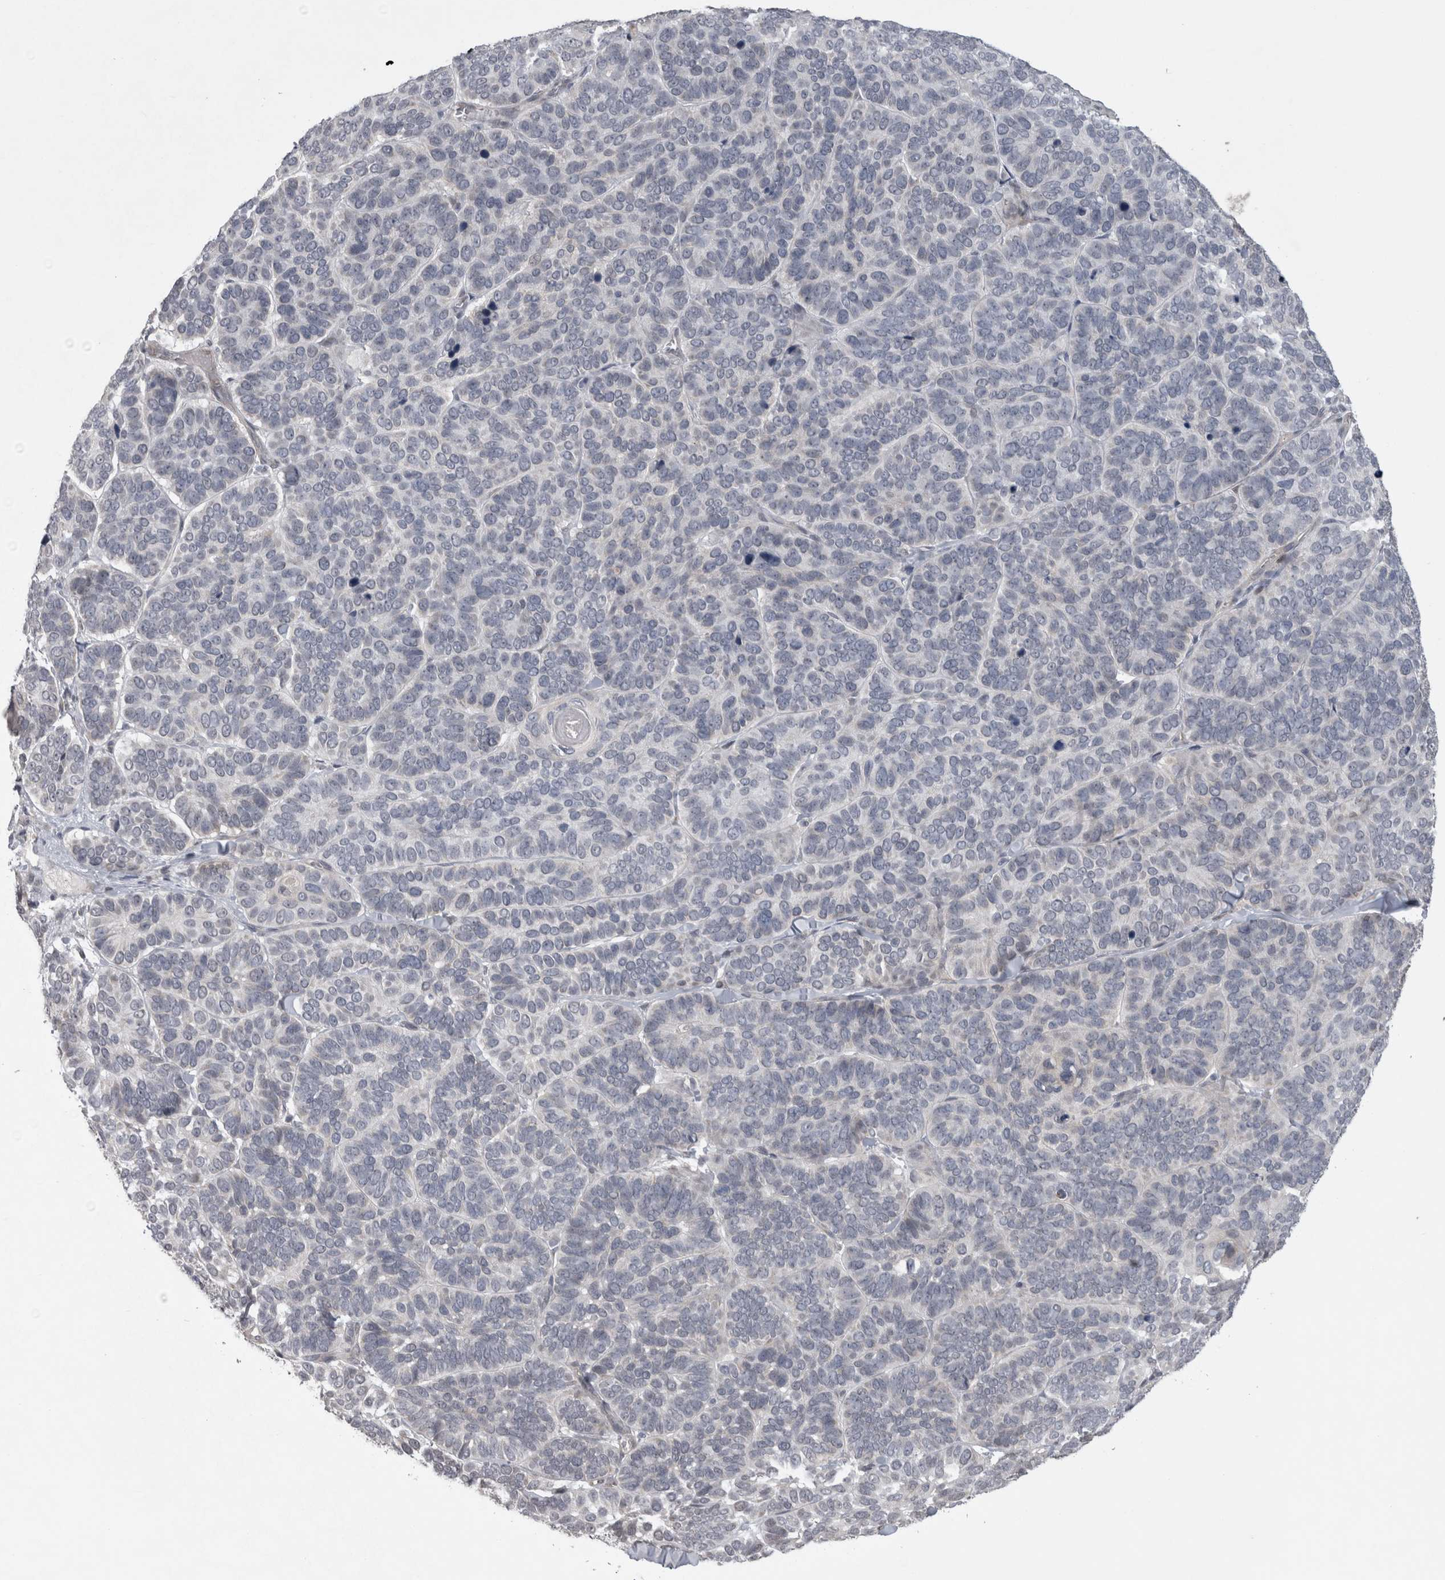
{"staining": {"intensity": "negative", "quantity": "none", "location": "none"}, "tissue": "skin cancer", "cell_type": "Tumor cells", "image_type": "cancer", "snomed": [{"axis": "morphology", "description": "Basal cell carcinoma"}, {"axis": "topography", "description": "Skin"}], "caption": "DAB immunohistochemical staining of human skin basal cell carcinoma exhibits no significant positivity in tumor cells.", "gene": "IFI44", "patient": {"sex": "male", "age": 62}}